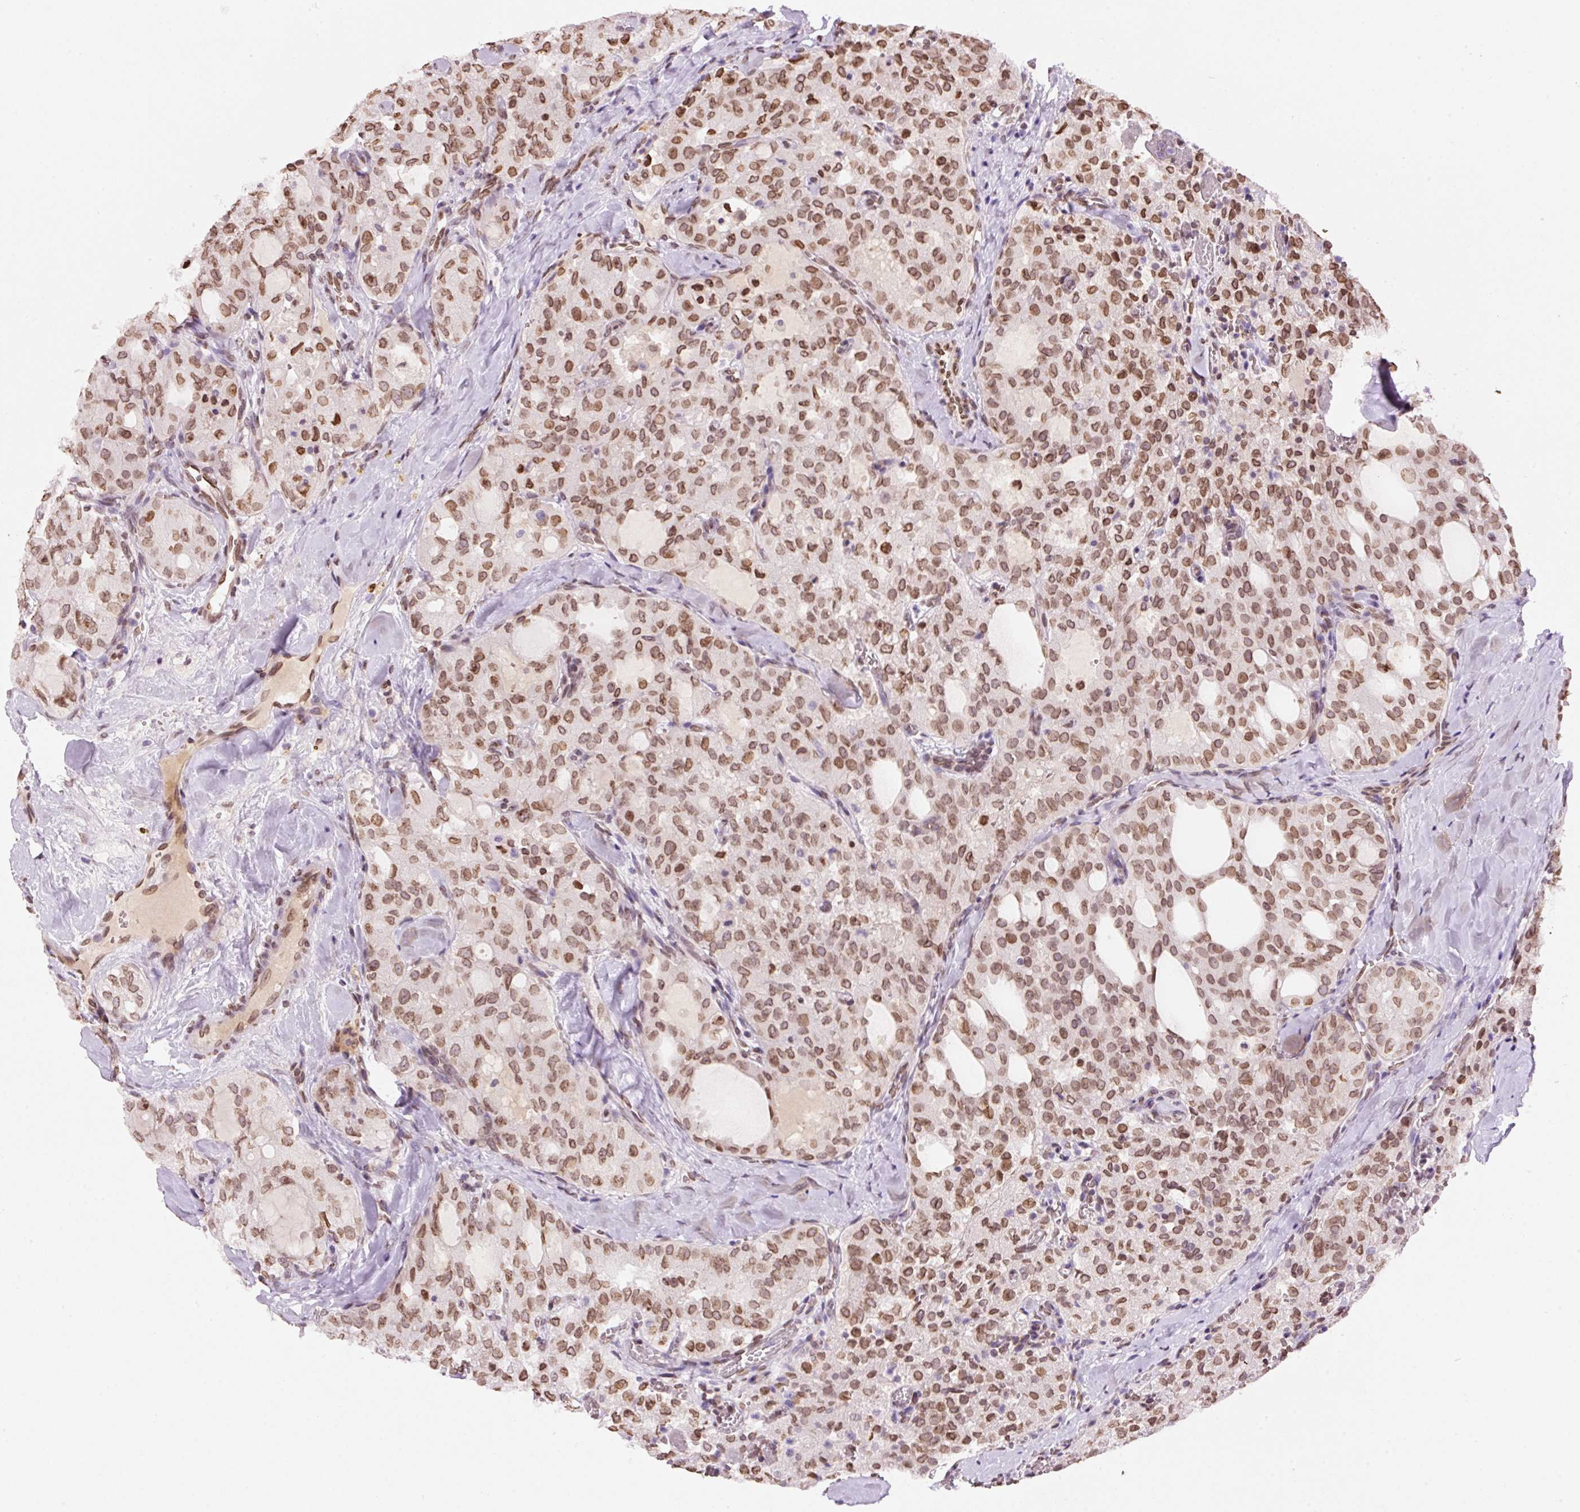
{"staining": {"intensity": "moderate", "quantity": ">75%", "location": "cytoplasmic/membranous,nuclear"}, "tissue": "thyroid cancer", "cell_type": "Tumor cells", "image_type": "cancer", "snomed": [{"axis": "morphology", "description": "Follicular adenoma carcinoma, NOS"}, {"axis": "topography", "description": "Thyroid gland"}], "caption": "This is an image of immunohistochemistry (IHC) staining of thyroid follicular adenoma carcinoma, which shows moderate positivity in the cytoplasmic/membranous and nuclear of tumor cells.", "gene": "ZNF224", "patient": {"sex": "male", "age": 75}}